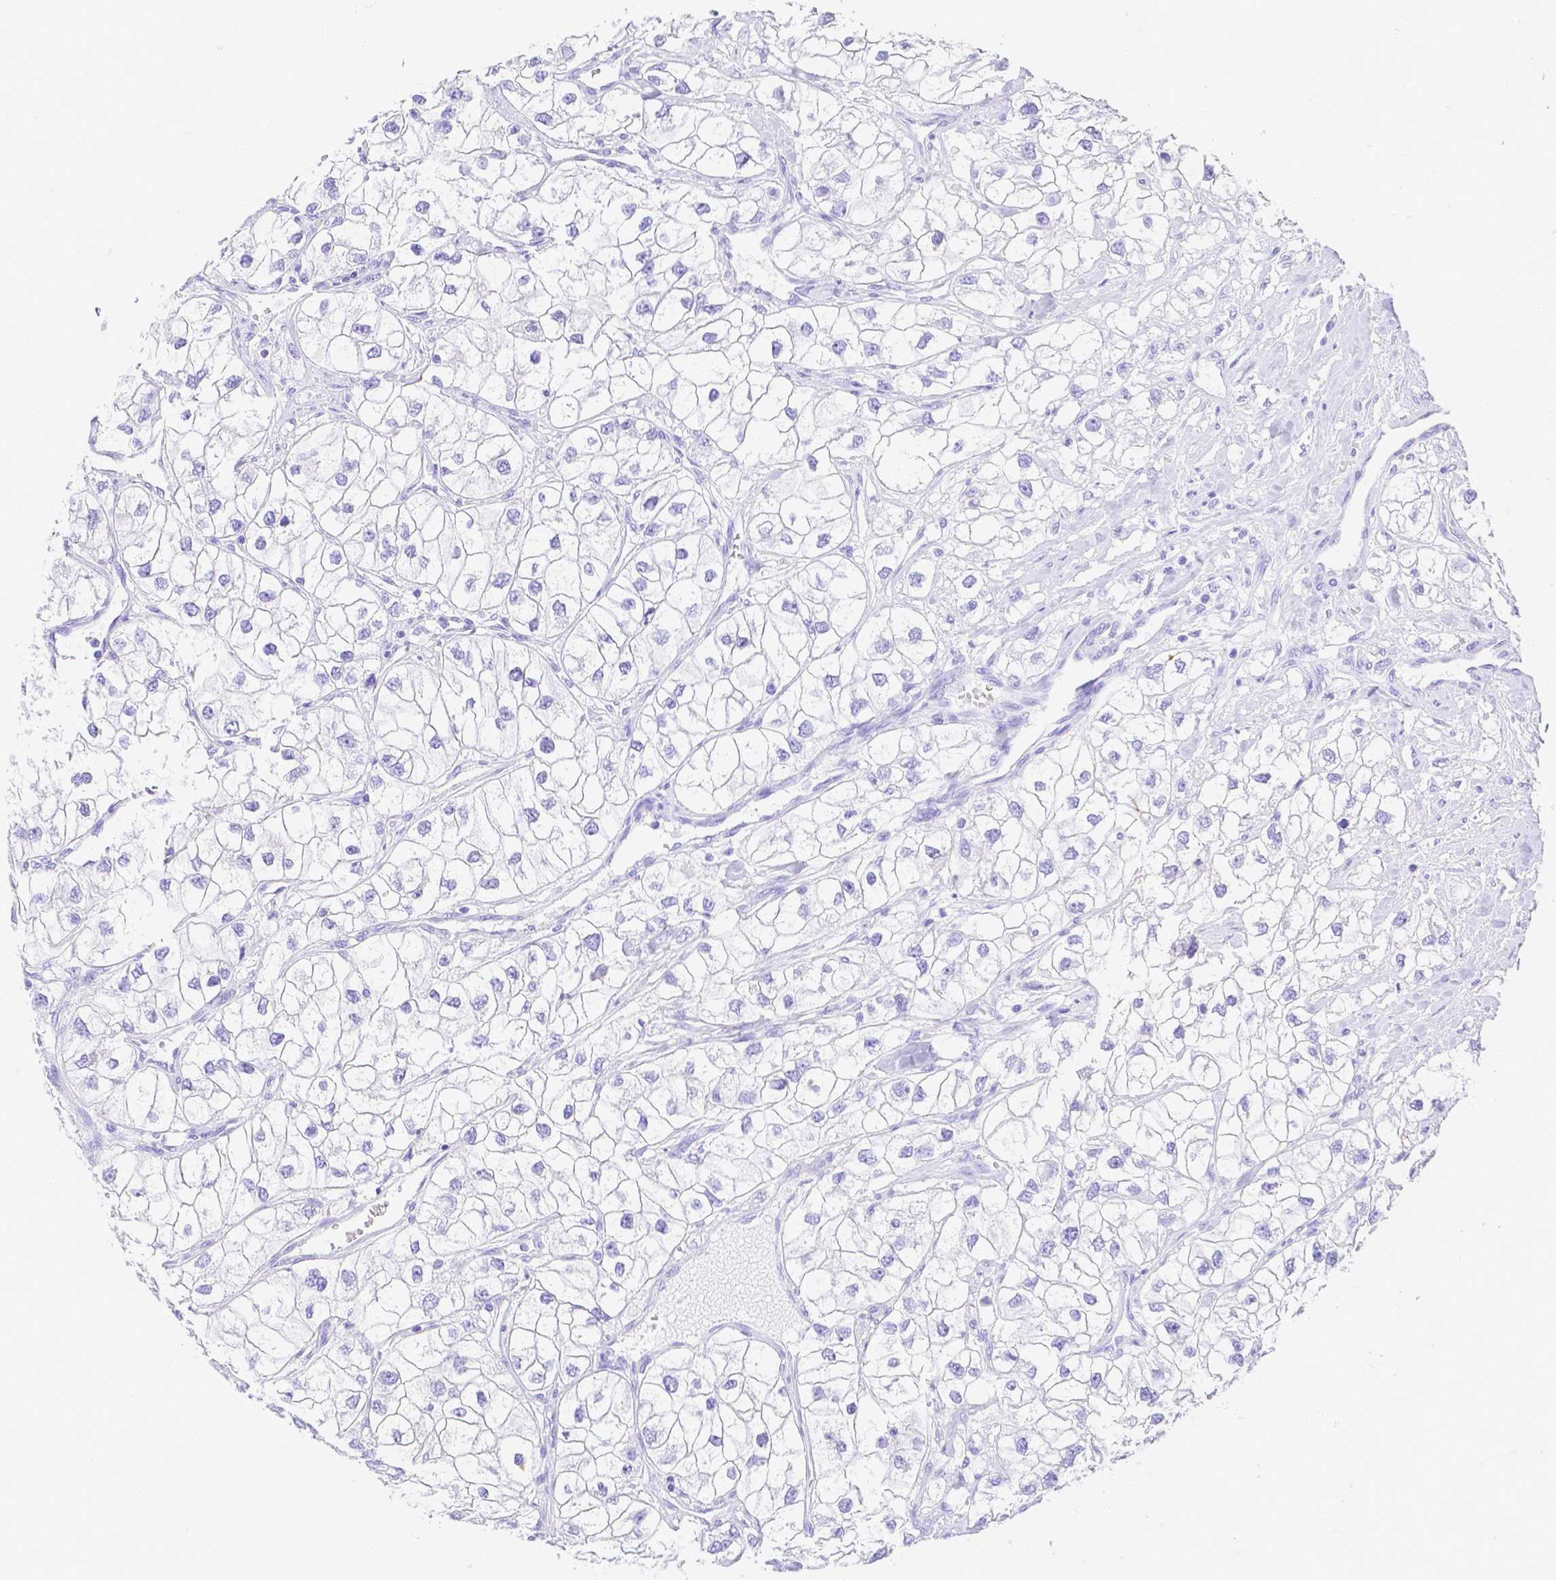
{"staining": {"intensity": "negative", "quantity": "none", "location": "none"}, "tissue": "renal cancer", "cell_type": "Tumor cells", "image_type": "cancer", "snomed": [{"axis": "morphology", "description": "Adenocarcinoma, NOS"}, {"axis": "topography", "description": "Kidney"}], "caption": "Immunohistochemistry (IHC) photomicrograph of neoplastic tissue: renal cancer stained with DAB displays no significant protein positivity in tumor cells.", "gene": "SMR3A", "patient": {"sex": "male", "age": 59}}